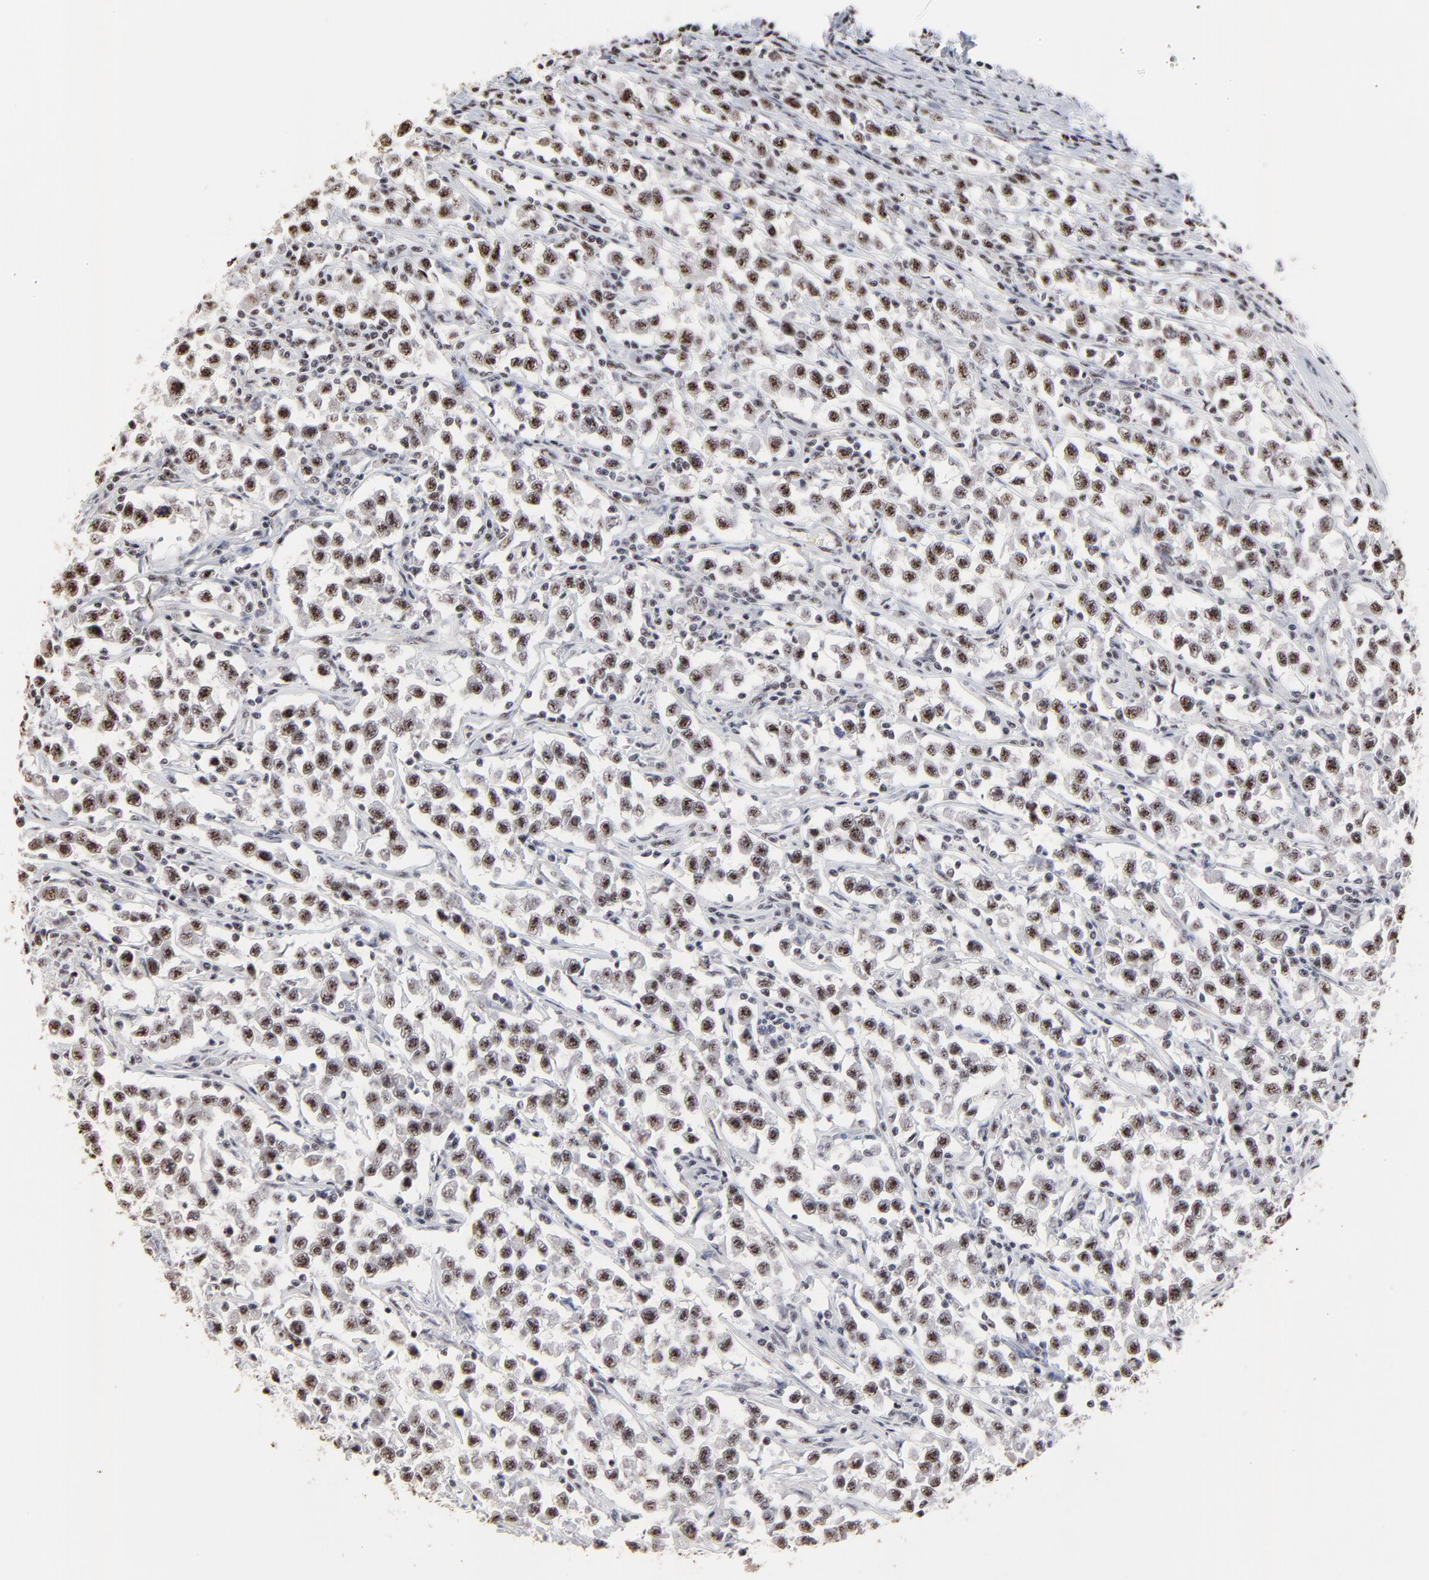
{"staining": {"intensity": "weak", "quantity": ">75%", "location": "nuclear"}, "tissue": "testis cancer", "cell_type": "Tumor cells", "image_type": "cancer", "snomed": [{"axis": "morphology", "description": "Seminoma, NOS"}, {"axis": "topography", "description": "Testis"}], "caption": "This is a histology image of IHC staining of testis seminoma, which shows weak staining in the nuclear of tumor cells.", "gene": "MBD4", "patient": {"sex": "male", "age": 33}}